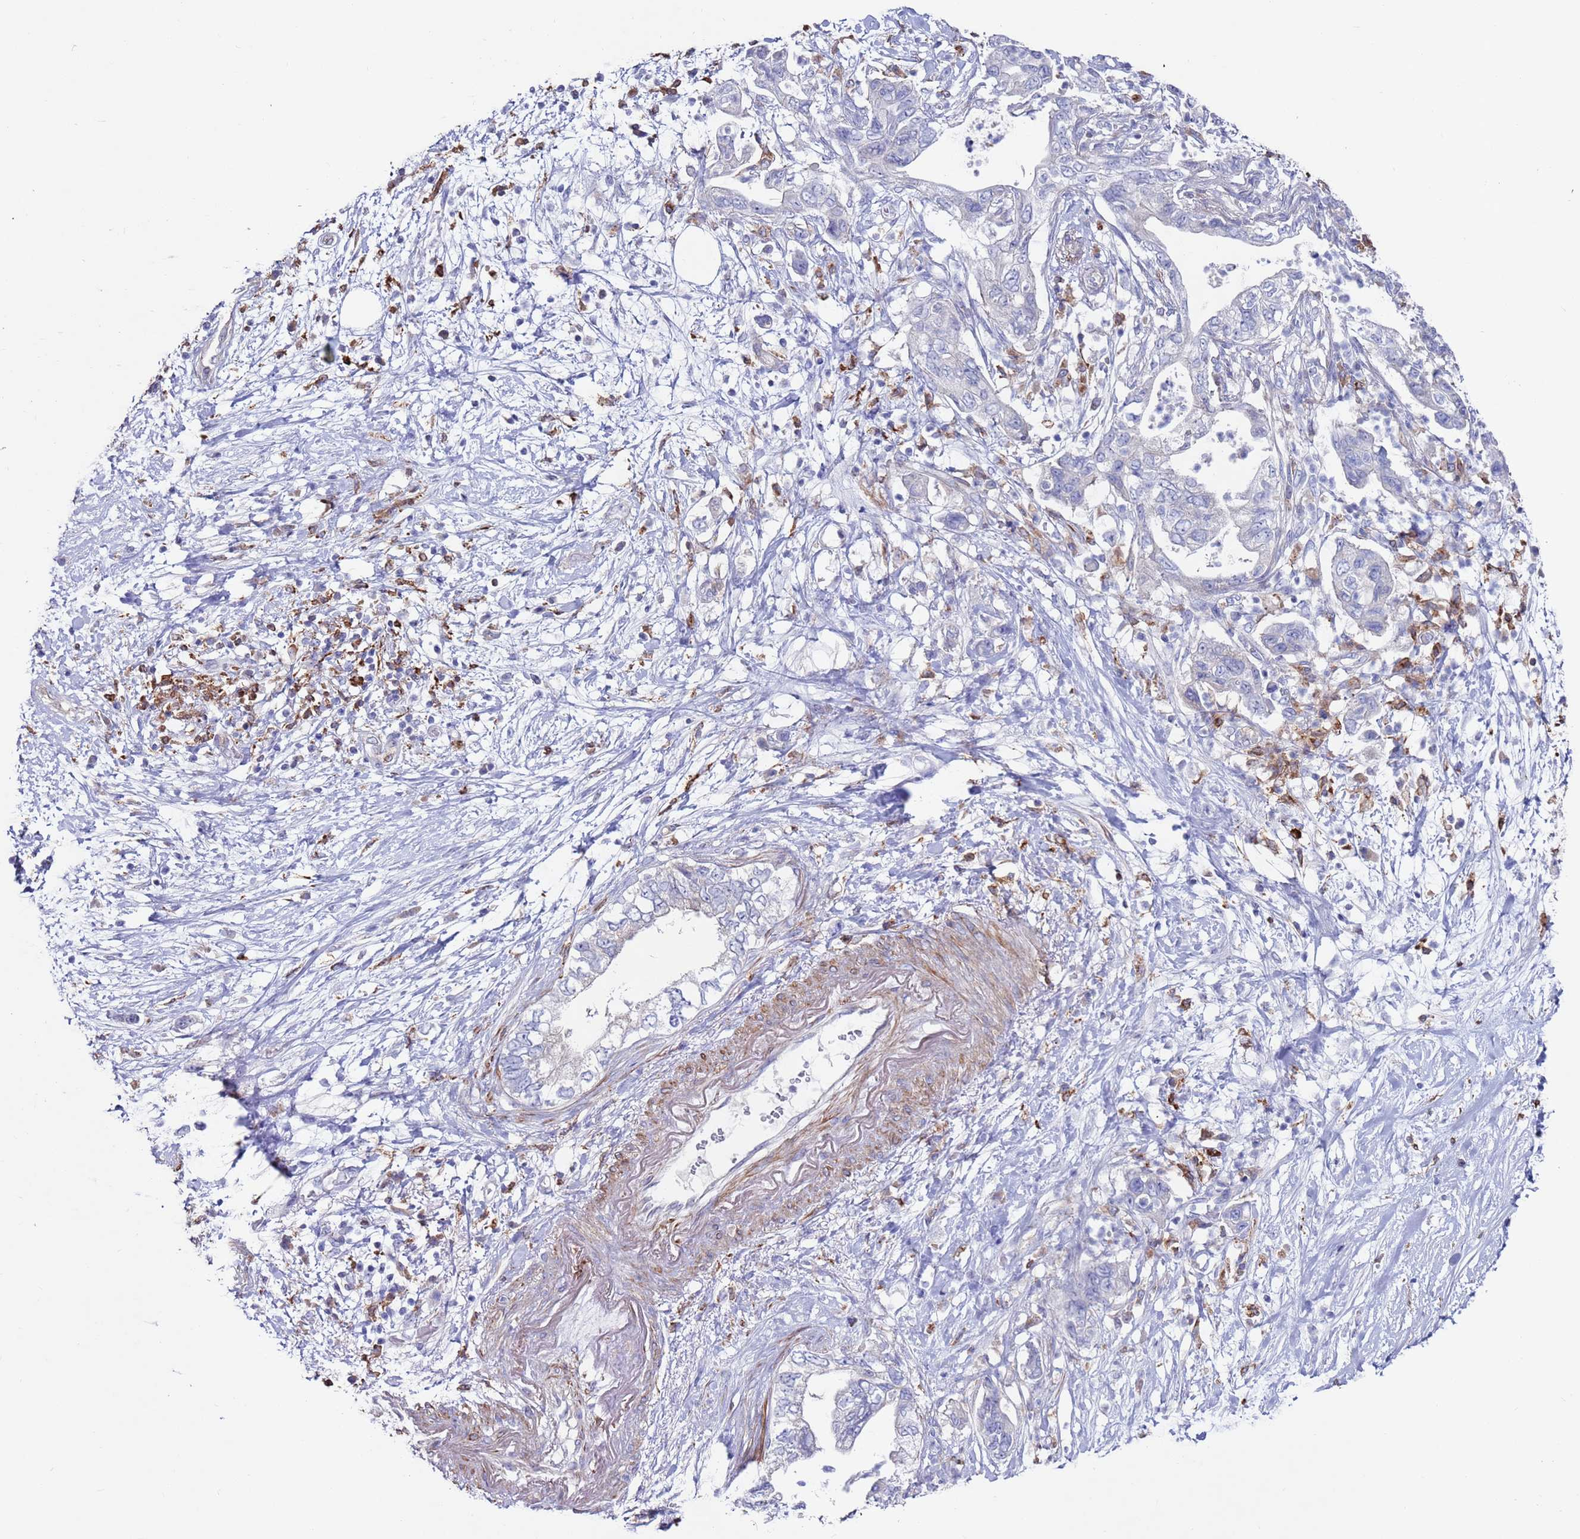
{"staining": {"intensity": "negative", "quantity": "none", "location": "none"}, "tissue": "pancreatic cancer", "cell_type": "Tumor cells", "image_type": "cancer", "snomed": [{"axis": "morphology", "description": "Adenocarcinoma, NOS"}, {"axis": "topography", "description": "Pancreas"}], "caption": "Immunohistochemistry image of neoplastic tissue: human adenocarcinoma (pancreatic) stained with DAB (3,3'-diaminobenzidine) displays no significant protein staining in tumor cells.", "gene": "GREB1L", "patient": {"sex": "female", "age": 73}}